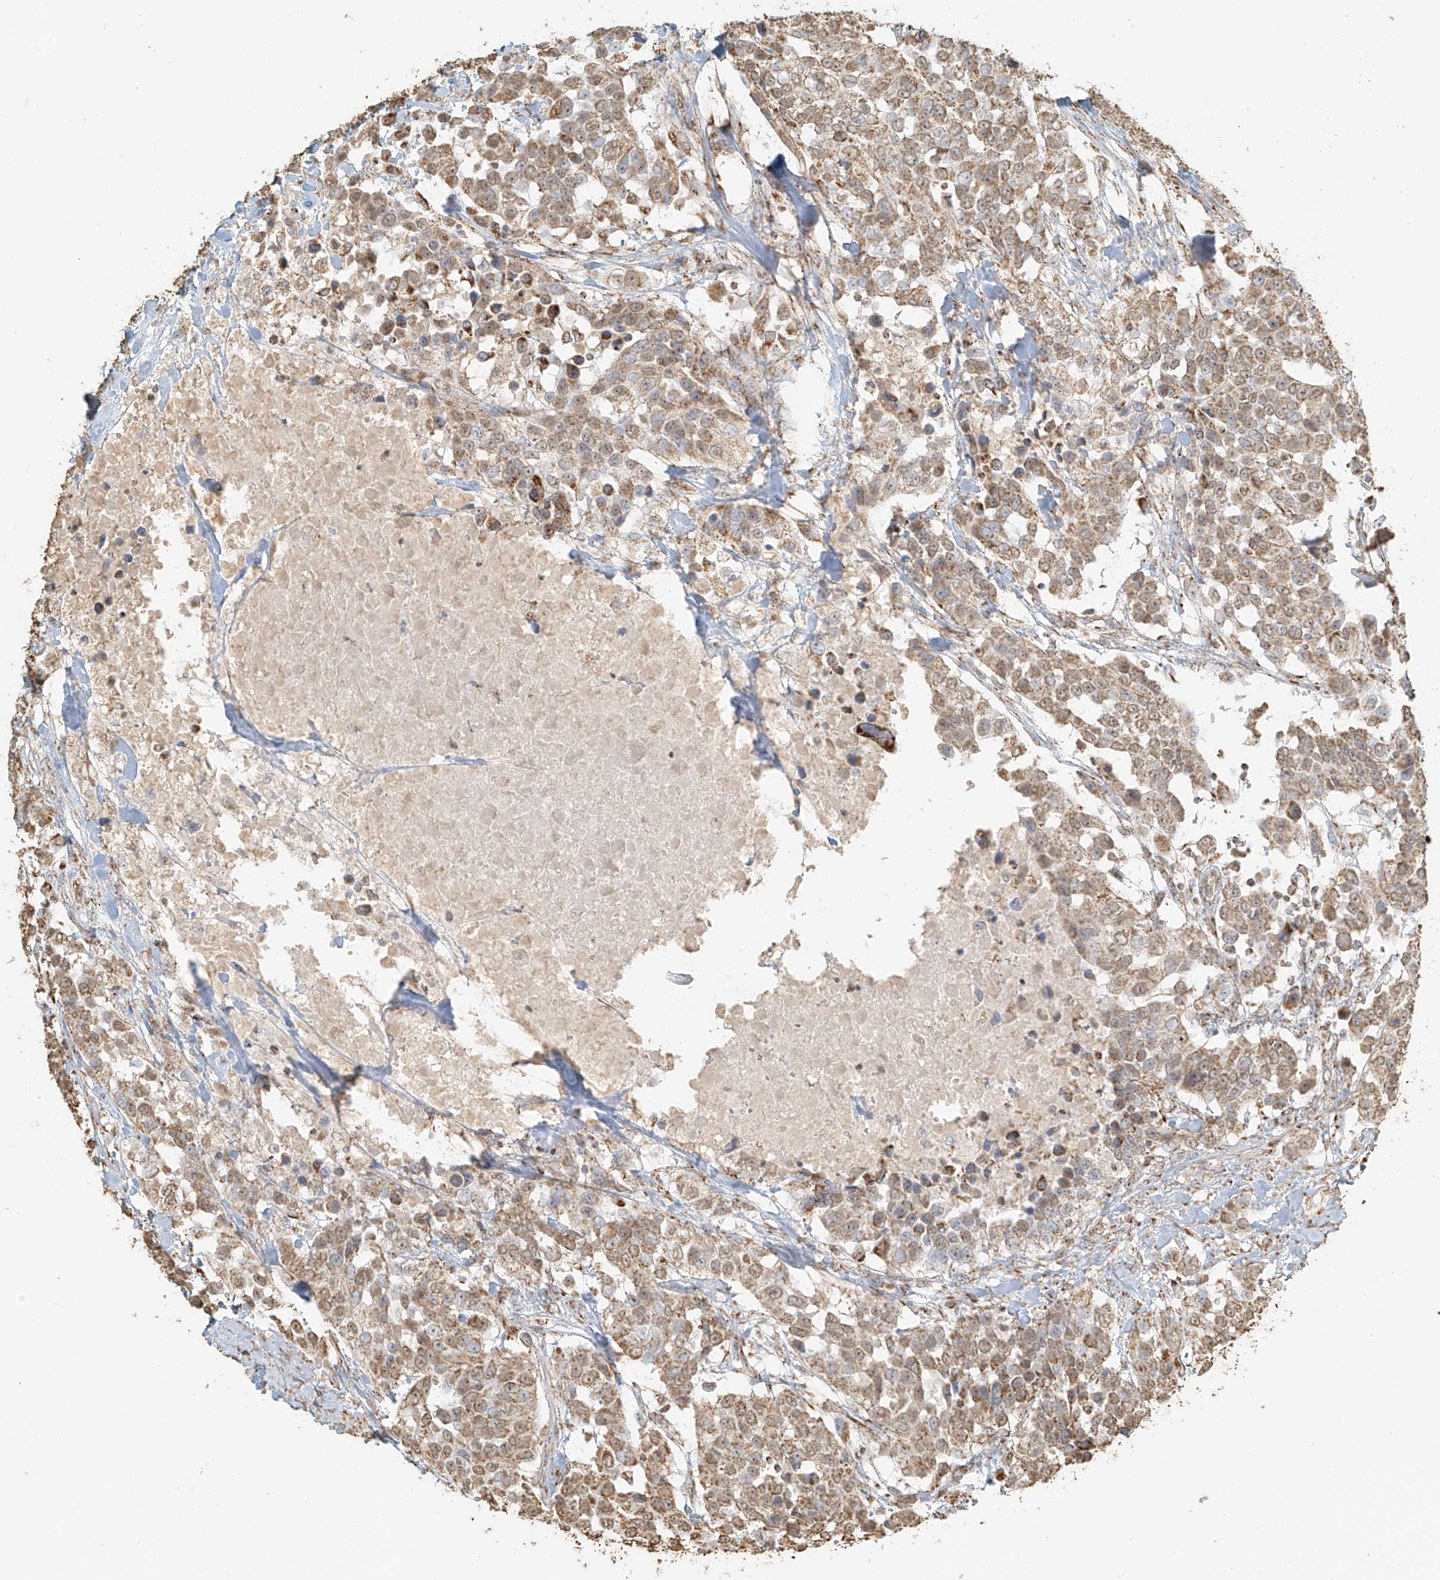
{"staining": {"intensity": "weak", "quantity": ">75%", "location": "cytoplasmic/membranous"}, "tissue": "urothelial cancer", "cell_type": "Tumor cells", "image_type": "cancer", "snomed": [{"axis": "morphology", "description": "Urothelial carcinoma, High grade"}, {"axis": "topography", "description": "Urinary bladder"}], "caption": "This histopathology image demonstrates immunohistochemistry staining of human urothelial carcinoma (high-grade), with low weak cytoplasmic/membranous staining in approximately >75% of tumor cells.", "gene": "MIPEP", "patient": {"sex": "female", "age": 80}}